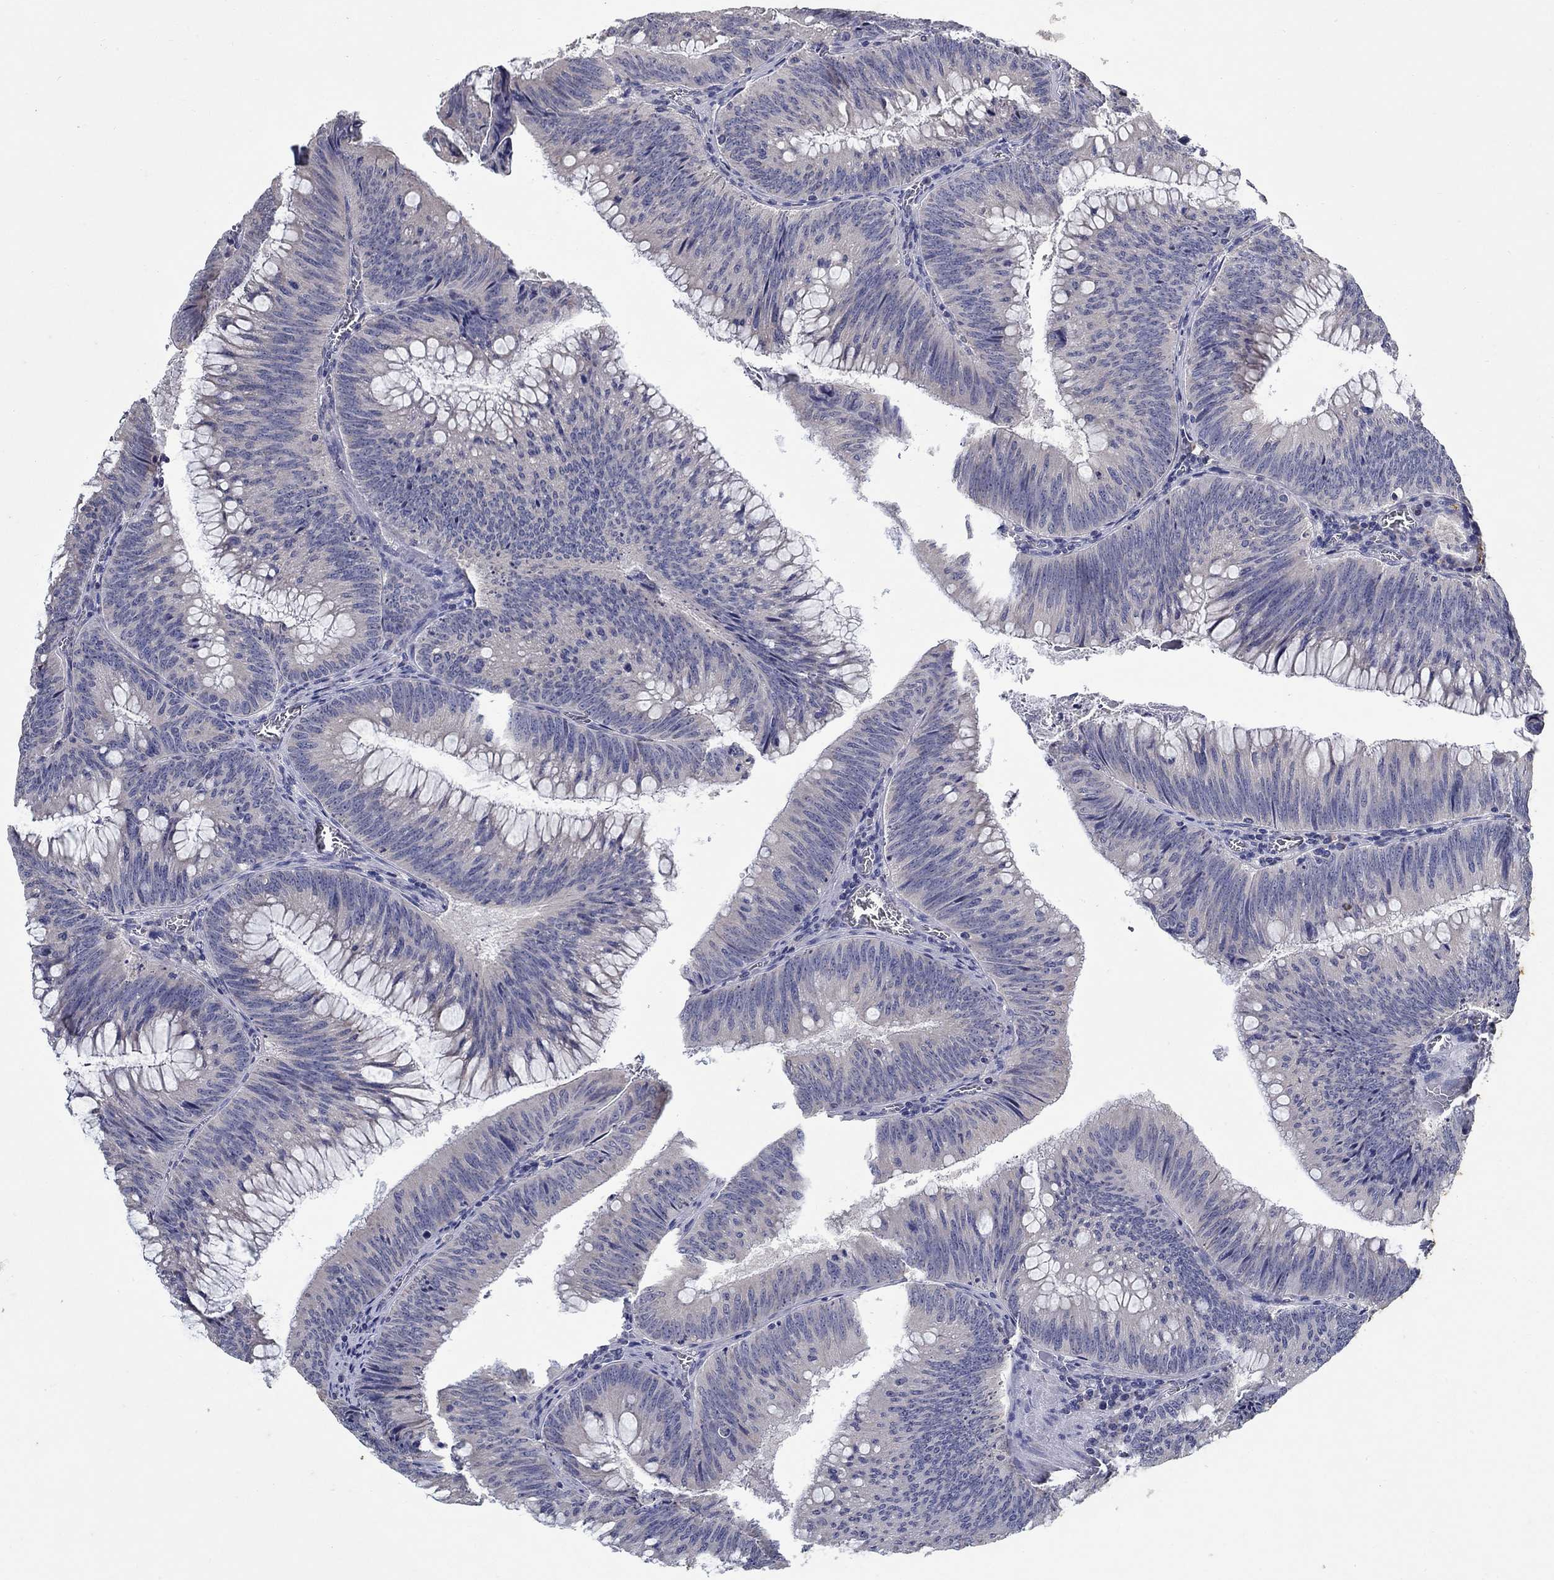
{"staining": {"intensity": "negative", "quantity": "none", "location": "none"}, "tissue": "colorectal cancer", "cell_type": "Tumor cells", "image_type": "cancer", "snomed": [{"axis": "morphology", "description": "Adenocarcinoma, NOS"}, {"axis": "topography", "description": "Rectum"}], "caption": "Immunohistochemistry (IHC) image of neoplastic tissue: human adenocarcinoma (colorectal) stained with DAB (3,3'-diaminobenzidine) displays no significant protein positivity in tumor cells.", "gene": "PROZ", "patient": {"sex": "female", "age": 72}}